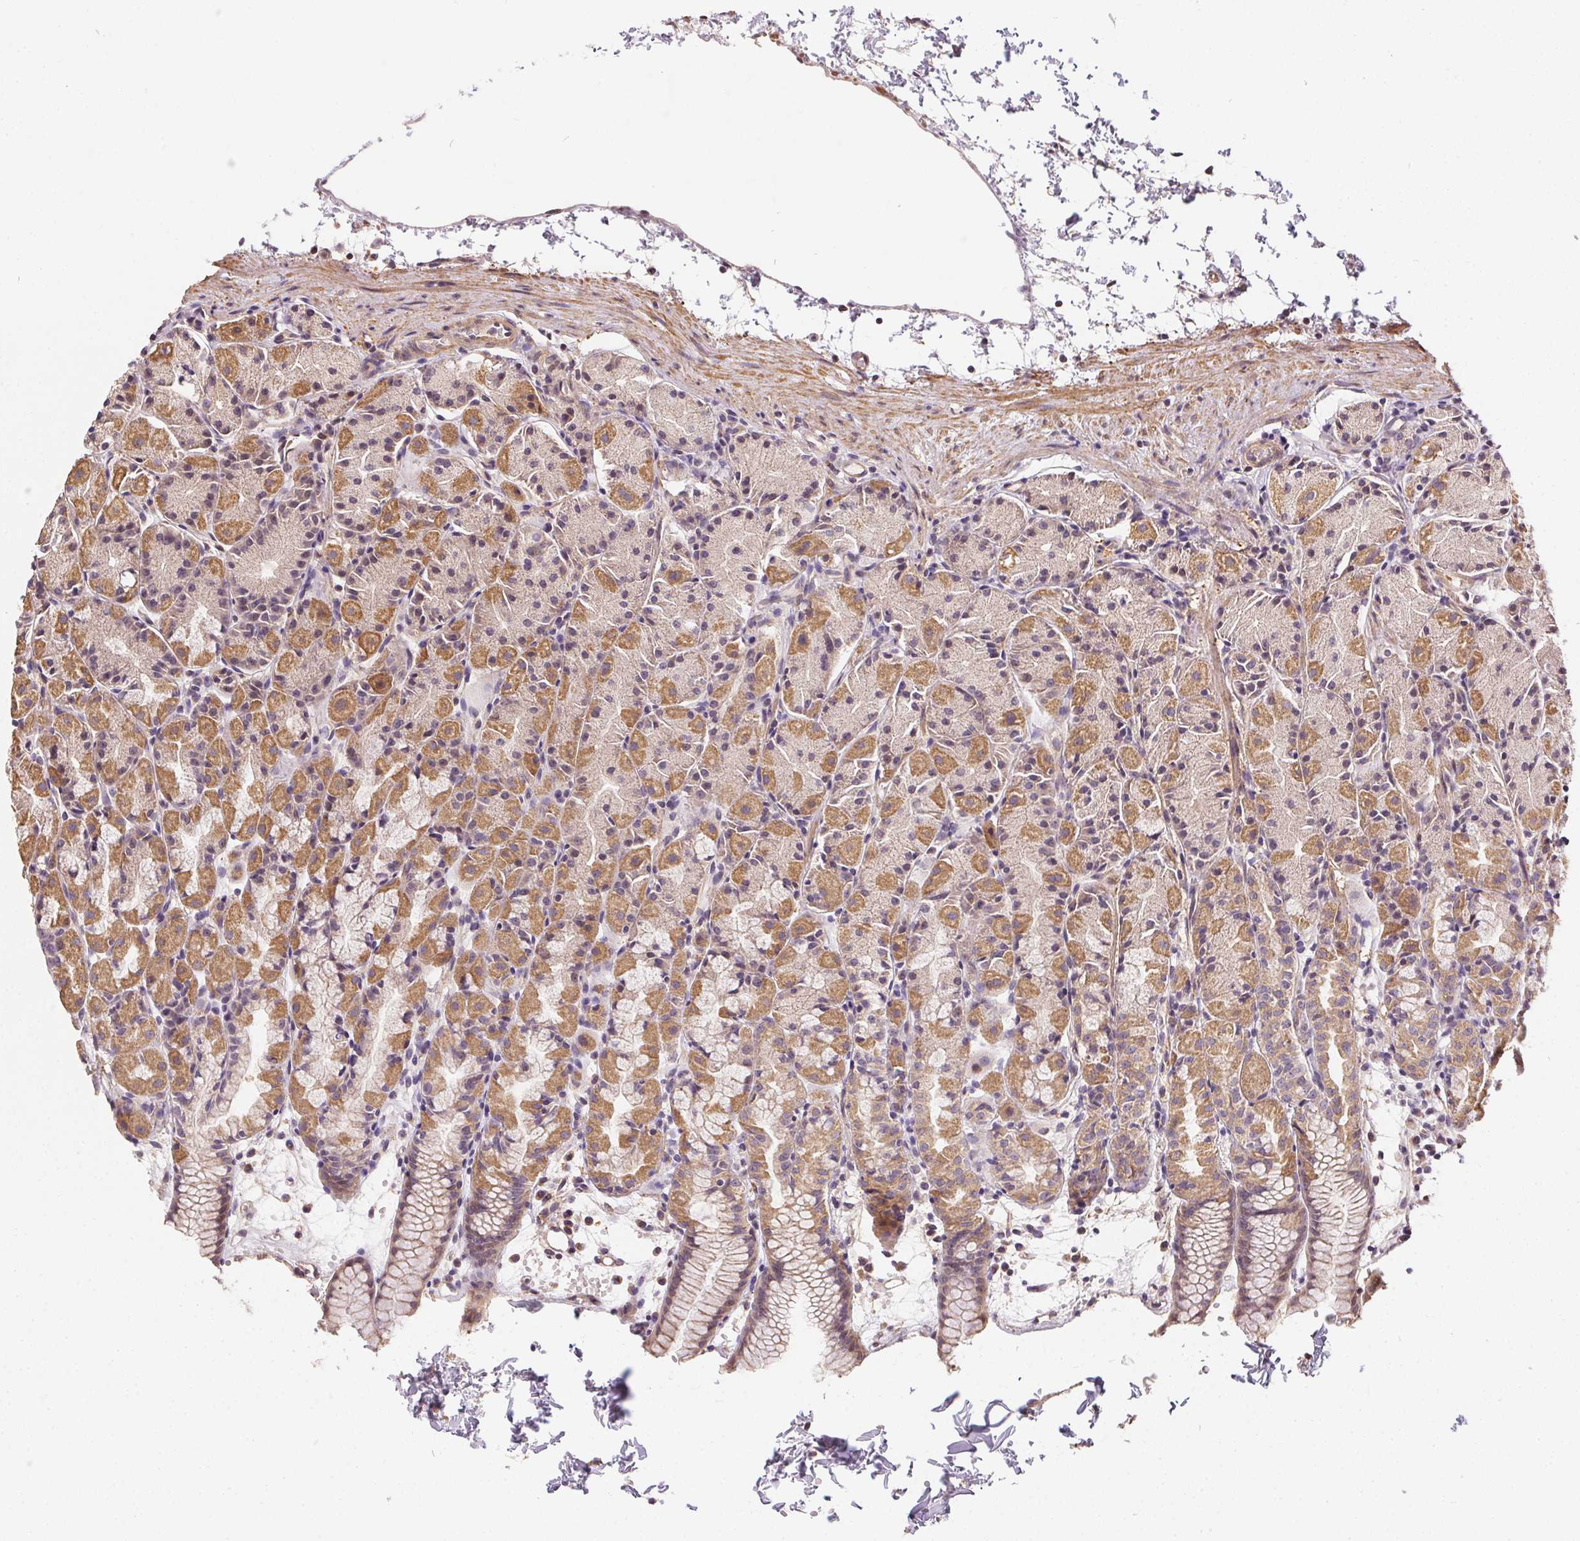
{"staining": {"intensity": "moderate", "quantity": "25%-75%", "location": "cytoplasmic/membranous"}, "tissue": "stomach", "cell_type": "Glandular cells", "image_type": "normal", "snomed": [{"axis": "morphology", "description": "Normal tissue, NOS"}, {"axis": "topography", "description": "Stomach, upper"}], "caption": "Protein expression analysis of normal stomach shows moderate cytoplasmic/membranous expression in about 25%-75% of glandular cells.", "gene": "REV3L", "patient": {"sex": "male", "age": 47}}